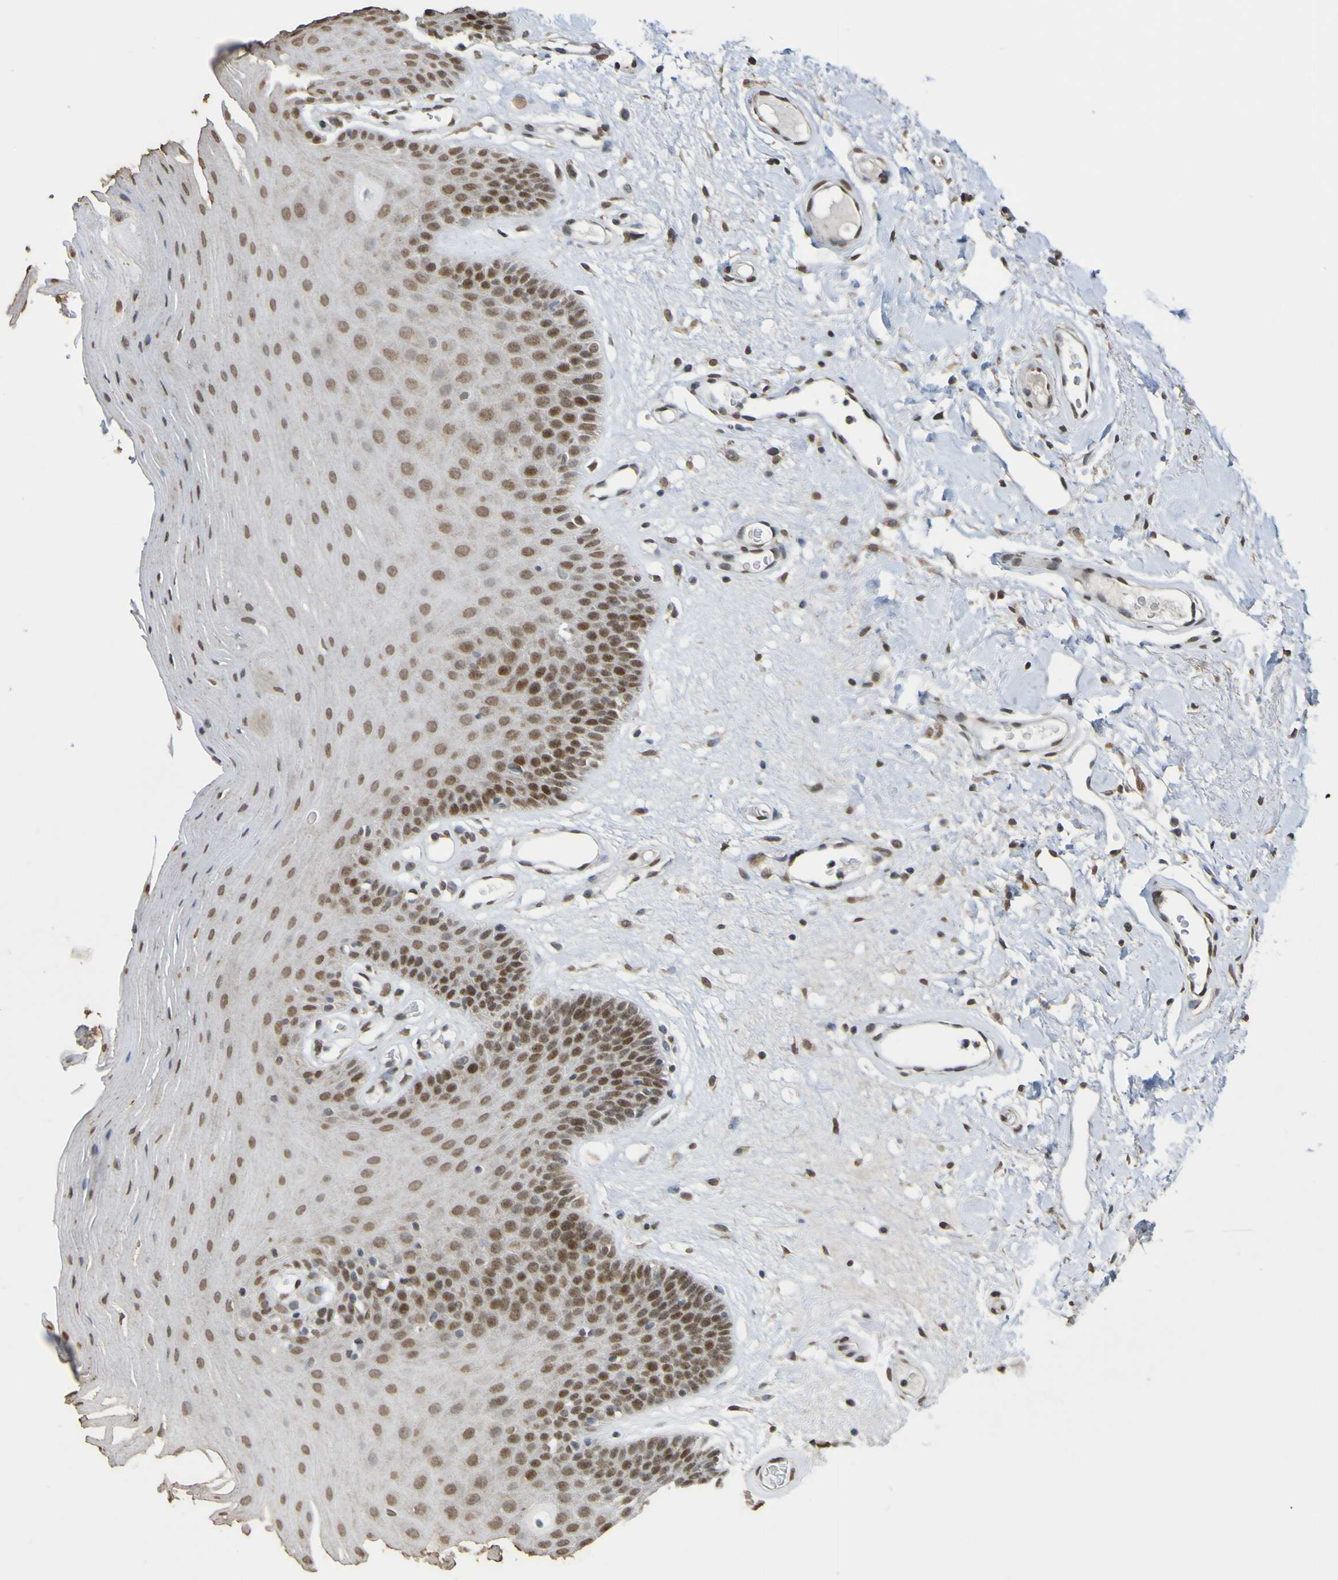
{"staining": {"intensity": "moderate", "quantity": ">75%", "location": "nuclear"}, "tissue": "oral mucosa", "cell_type": "Squamous epithelial cells", "image_type": "normal", "snomed": [{"axis": "morphology", "description": "Normal tissue, NOS"}, {"axis": "morphology", "description": "Squamous cell carcinoma, NOS"}, {"axis": "topography", "description": "Skeletal muscle"}, {"axis": "topography", "description": "Adipose tissue"}, {"axis": "topography", "description": "Vascular tissue"}, {"axis": "topography", "description": "Oral tissue"}, {"axis": "topography", "description": "Peripheral nerve tissue"}, {"axis": "topography", "description": "Head-Neck"}], "caption": "A medium amount of moderate nuclear positivity is identified in about >75% of squamous epithelial cells in unremarkable oral mucosa.", "gene": "ALKBH2", "patient": {"sex": "male", "age": 71}}